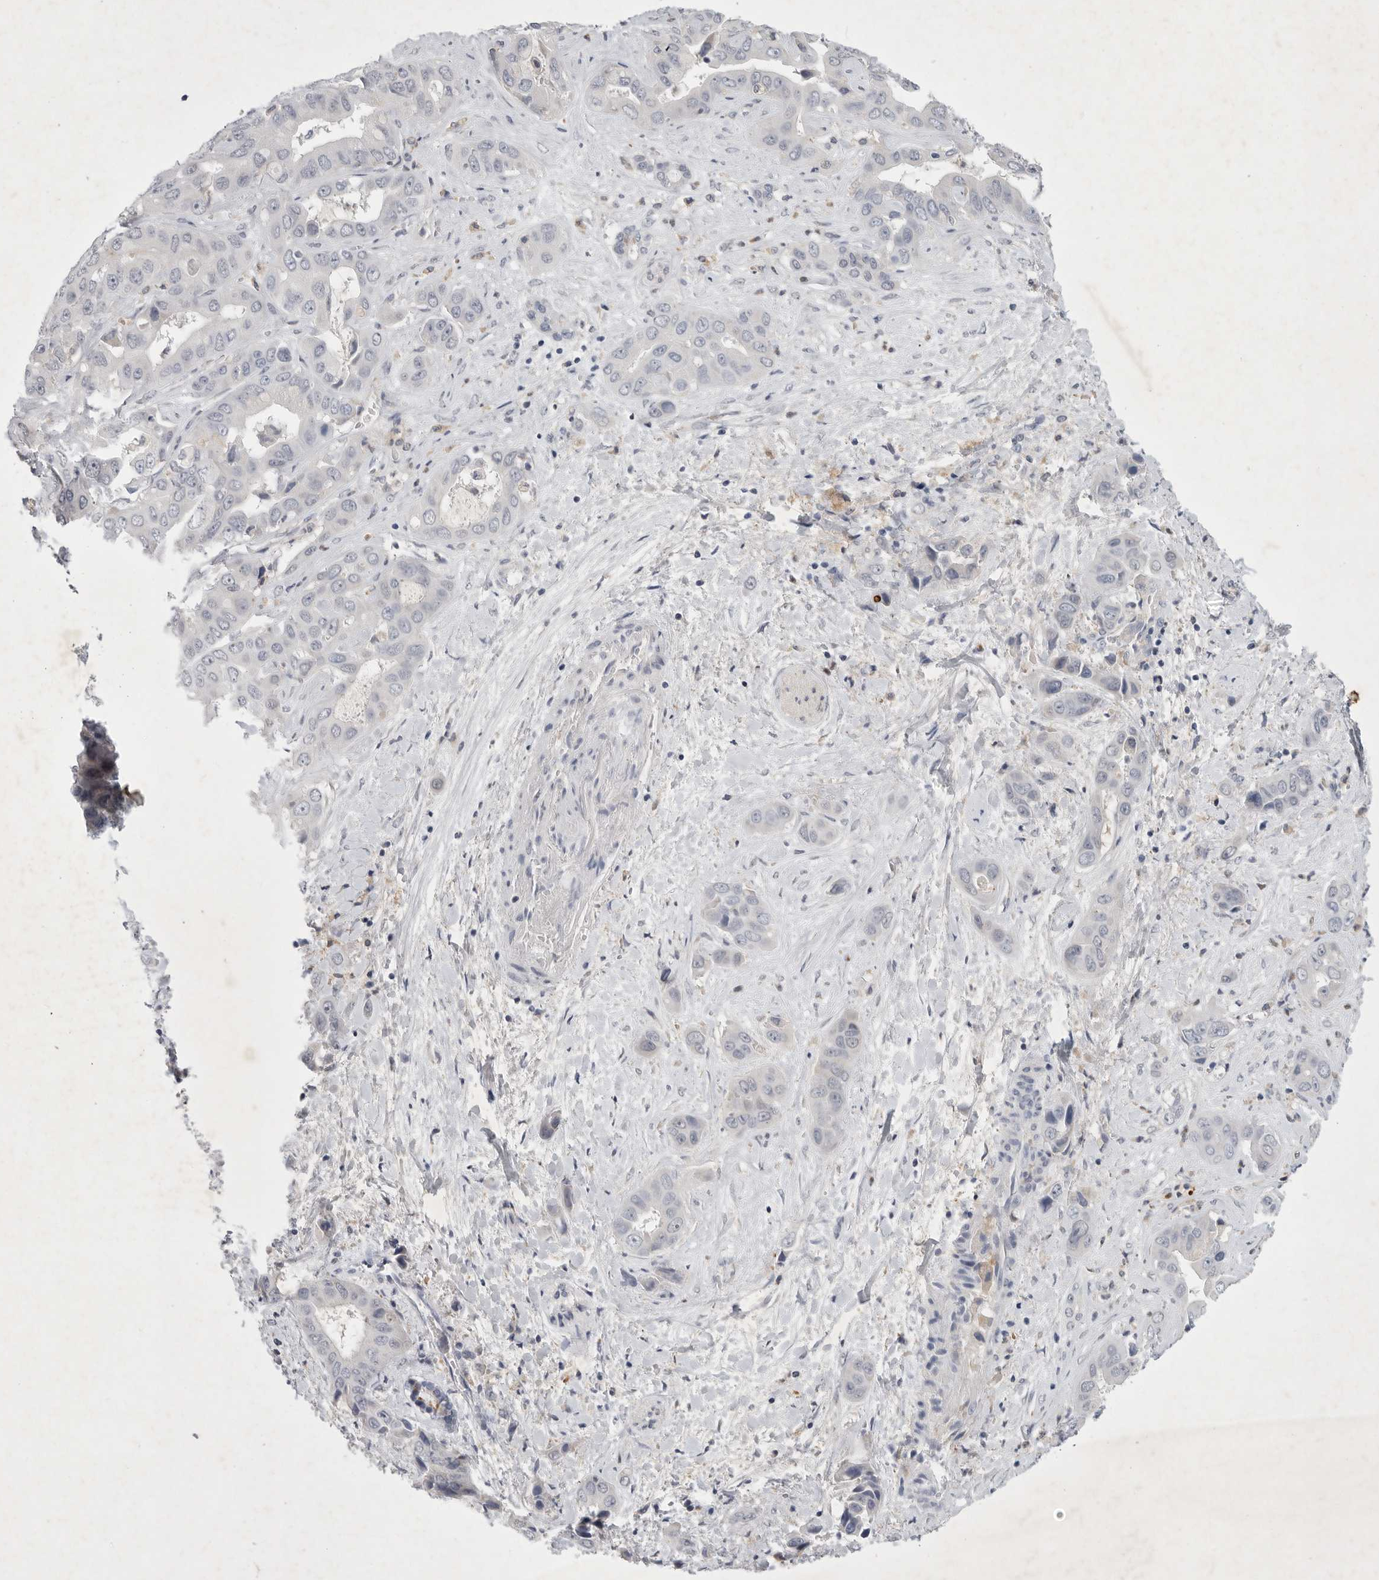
{"staining": {"intensity": "negative", "quantity": "none", "location": "none"}, "tissue": "liver cancer", "cell_type": "Tumor cells", "image_type": "cancer", "snomed": [{"axis": "morphology", "description": "Cholangiocarcinoma"}, {"axis": "topography", "description": "Liver"}], "caption": "An IHC histopathology image of liver cancer is shown. There is no staining in tumor cells of liver cancer. Brightfield microscopy of immunohistochemistry stained with DAB (brown) and hematoxylin (blue), captured at high magnification.", "gene": "SIGLEC10", "patient": {"sex": "female", "age": 52}}